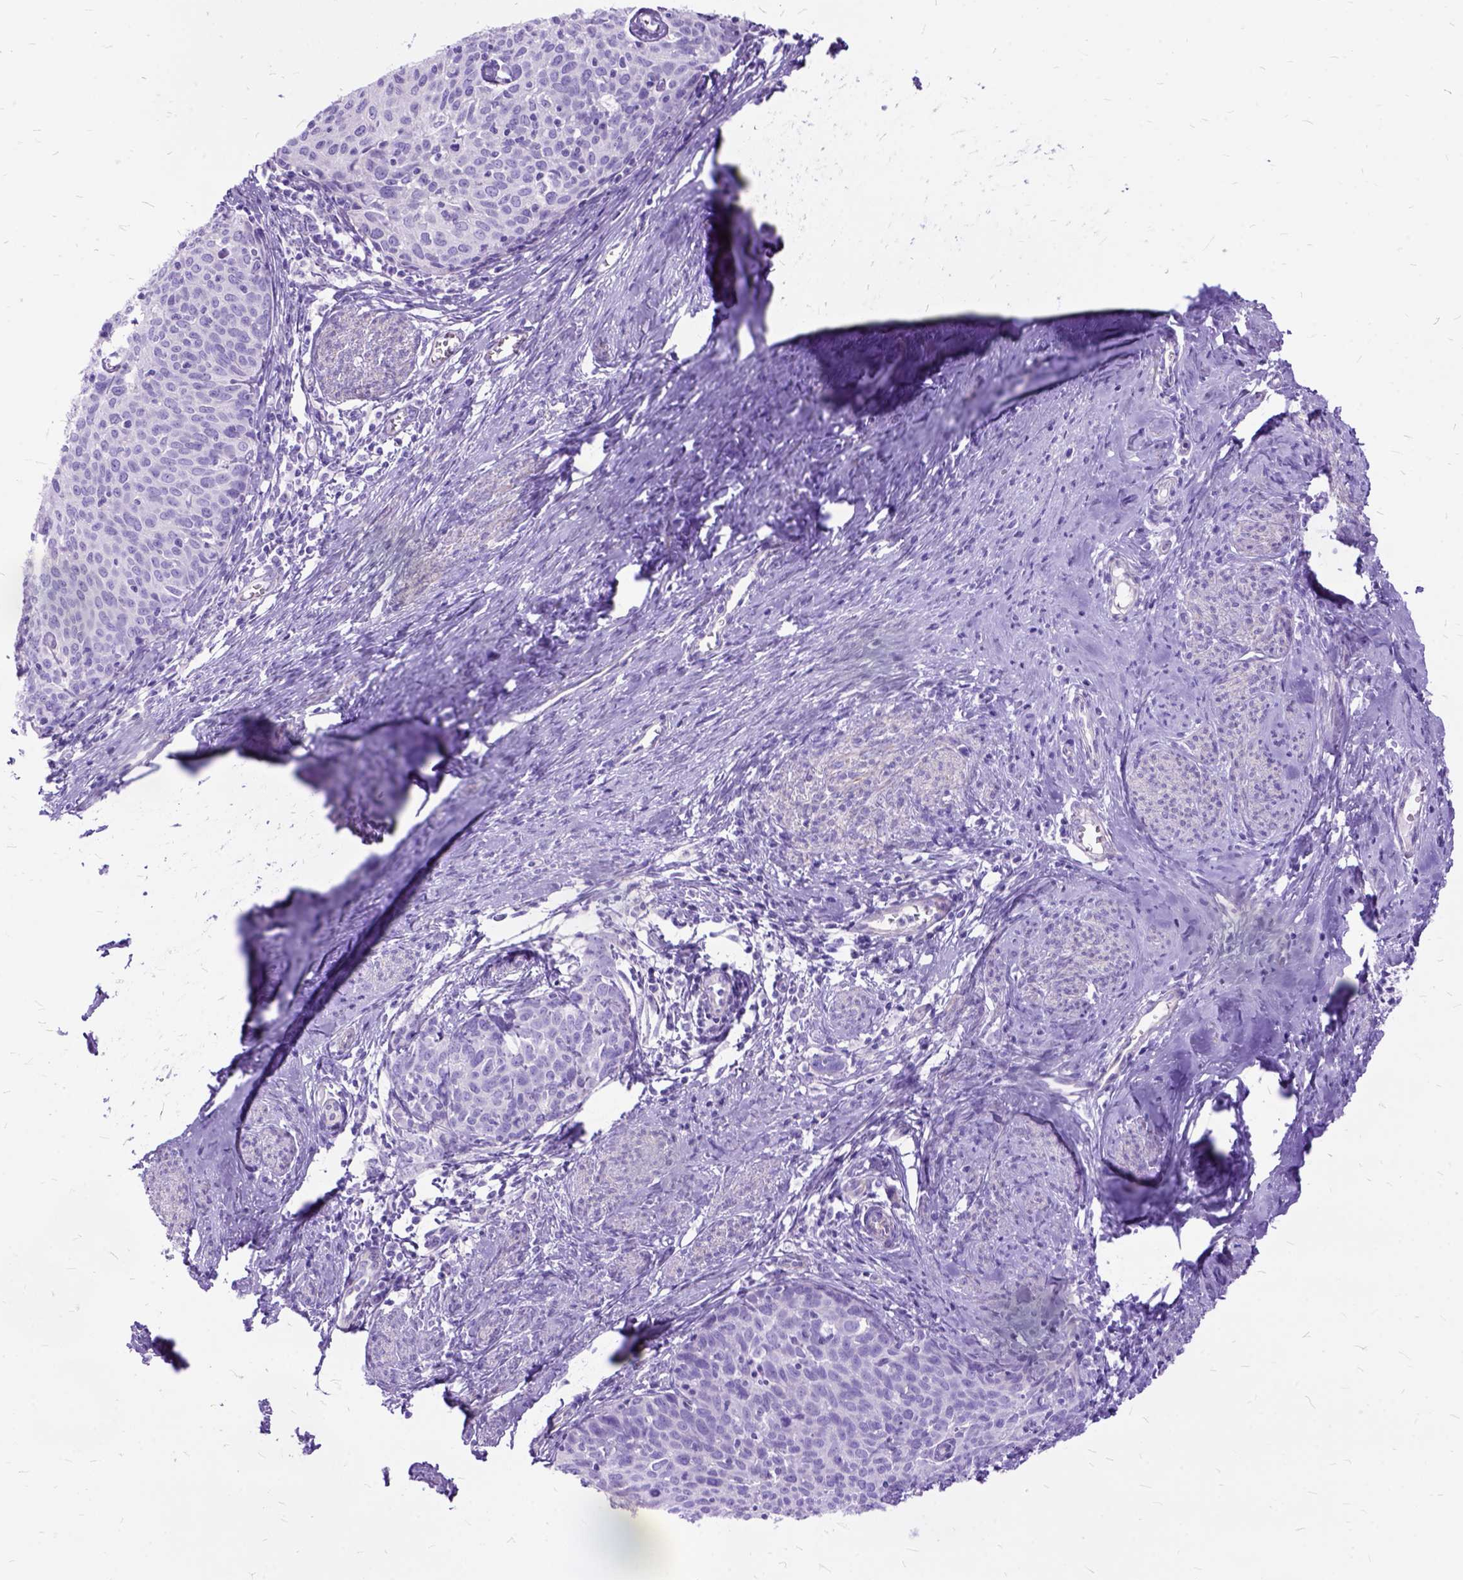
{"staining": {"intensity": "negative", "quantity": "none", "location": "none"}, "tissue": "cervical cancer", "cell_type": "Tumor cells", "image_type": "cancer", "snomed": [{"axis": "morphology", "description": "Squamous cell carcinoma, NOS"}, {"axis": "topography", "description": "Cervix"}], "caption": "Tumor cells show no significant protein positivity in cervical squamous cell carcinoma.", "gene": "ARL9", "patient": {"sex": "female", "age": 62}}